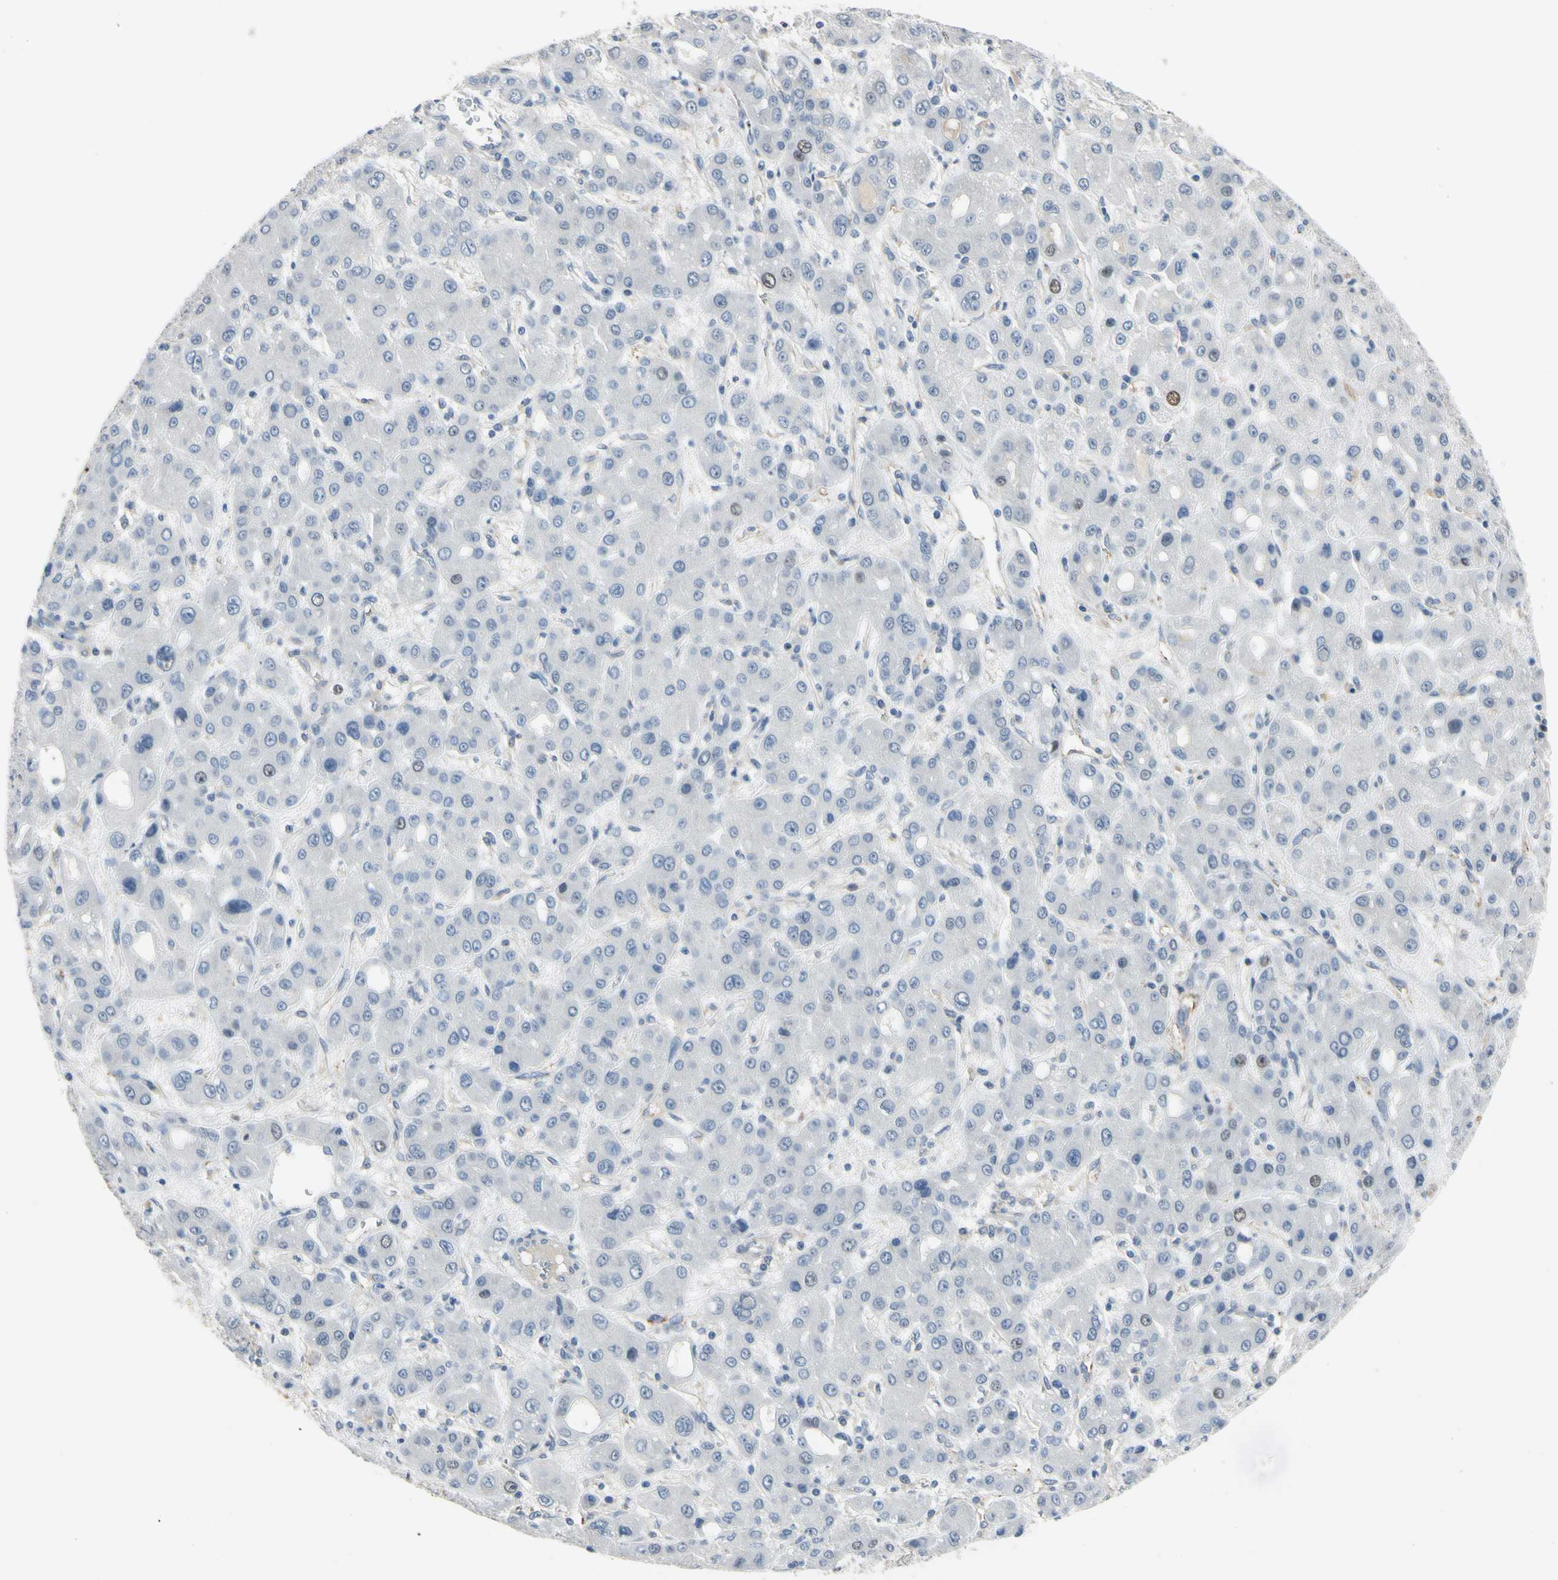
{"staining": {"intensity": "negative", "quantity": "none", "location": "none"}, "tissue": "liver cancer", "cell_type": "Tumor cells", "image_type": "cancer", "snomed": [{"axis": "morphology", "description": "Carcinoma, Hepatocellular, NOS"}, {"axis": "topography", "description": "Liver"}], "caption": "IHC photomicrograph of neoplastic tissue: human liver cancer (hepatocellular carcinoma) stained with DAB exhibits no significant protein positivity in tumor cells. (DAB (3,3'-diaminobenzidine) immunohistochemistry visualized using brightfield microscopy, high magnification).", "gene": "LHX9", "patient": {"sex": "male", "age": 55}}